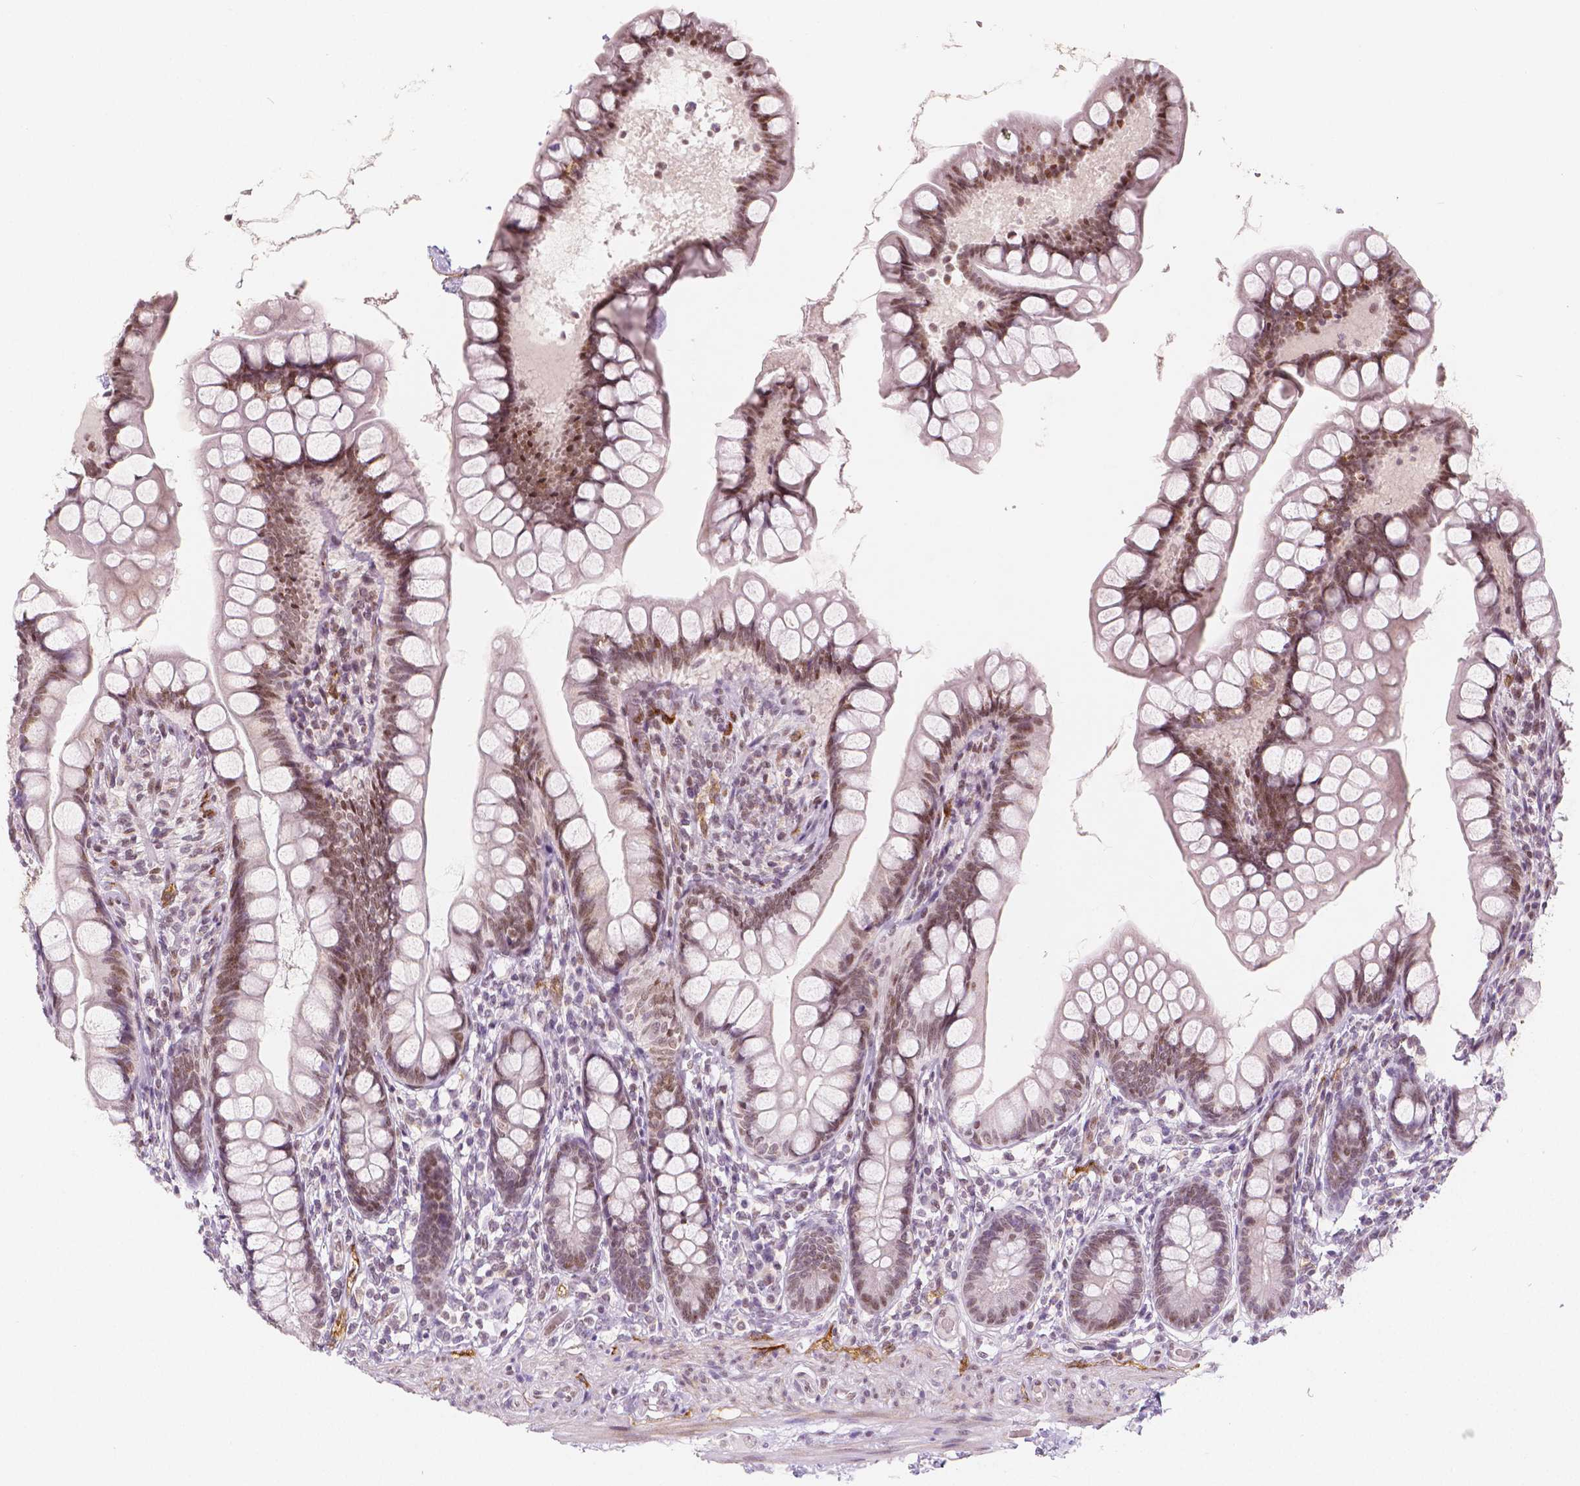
{"staining": {"intensity": "moderate", "quantity": "25%-75%", "location": "nuclear"}, "tissue": "small intestine", "cell_type": "Glandular cells", "image_type": "normal", "snomed": [{"axis": "morphology", "description": "Normal tissue, NOS"}, {"axis": "topography", "description": "Small intestine"}], "caption": "Small intestine stained with DAB IHC exhibits medium levels of moderate nuclear expression in about 25%-75% of glandular cells.", "gene": "KDM5B", "patient": {"sex": "male", "age": 70}}